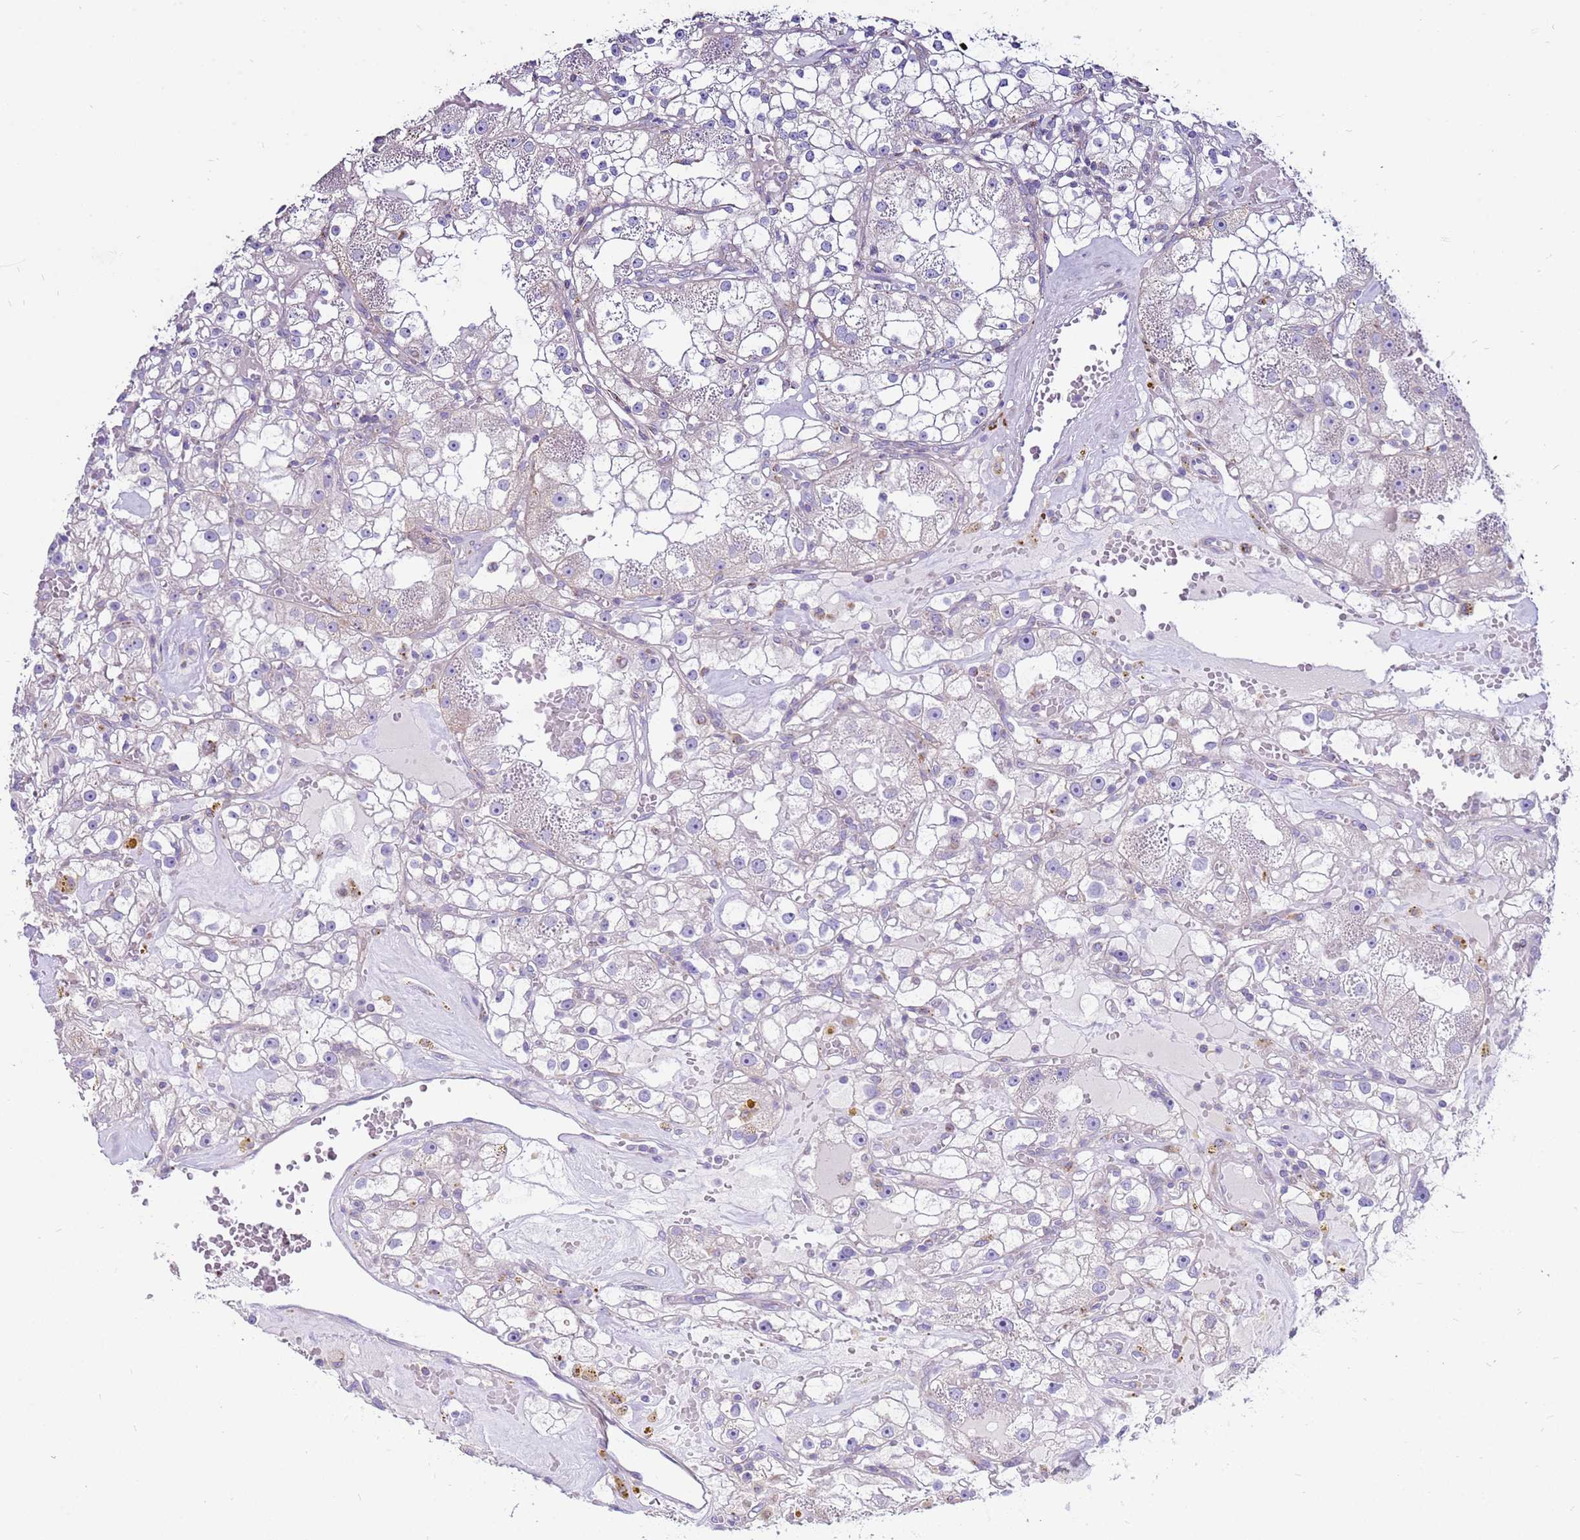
{"staining": {"intensity": "negative", "quantity": "none", "location": "none"}, "tissue": "renal cancer", "cell_type": "Tumor cells", "image_type": "cancer", "snomed": [{"axis": "morphology", "description": "Adenocarcinoma, NOS"}, {"axis": "topography", "description": "Kidney"}], "caption": "A micrograph of human renal cancer (adenocarcinoma) is negative for staining in tumor cells.", "gene": "IGF1R", "patient": {"sex": "male", "age": 56}}